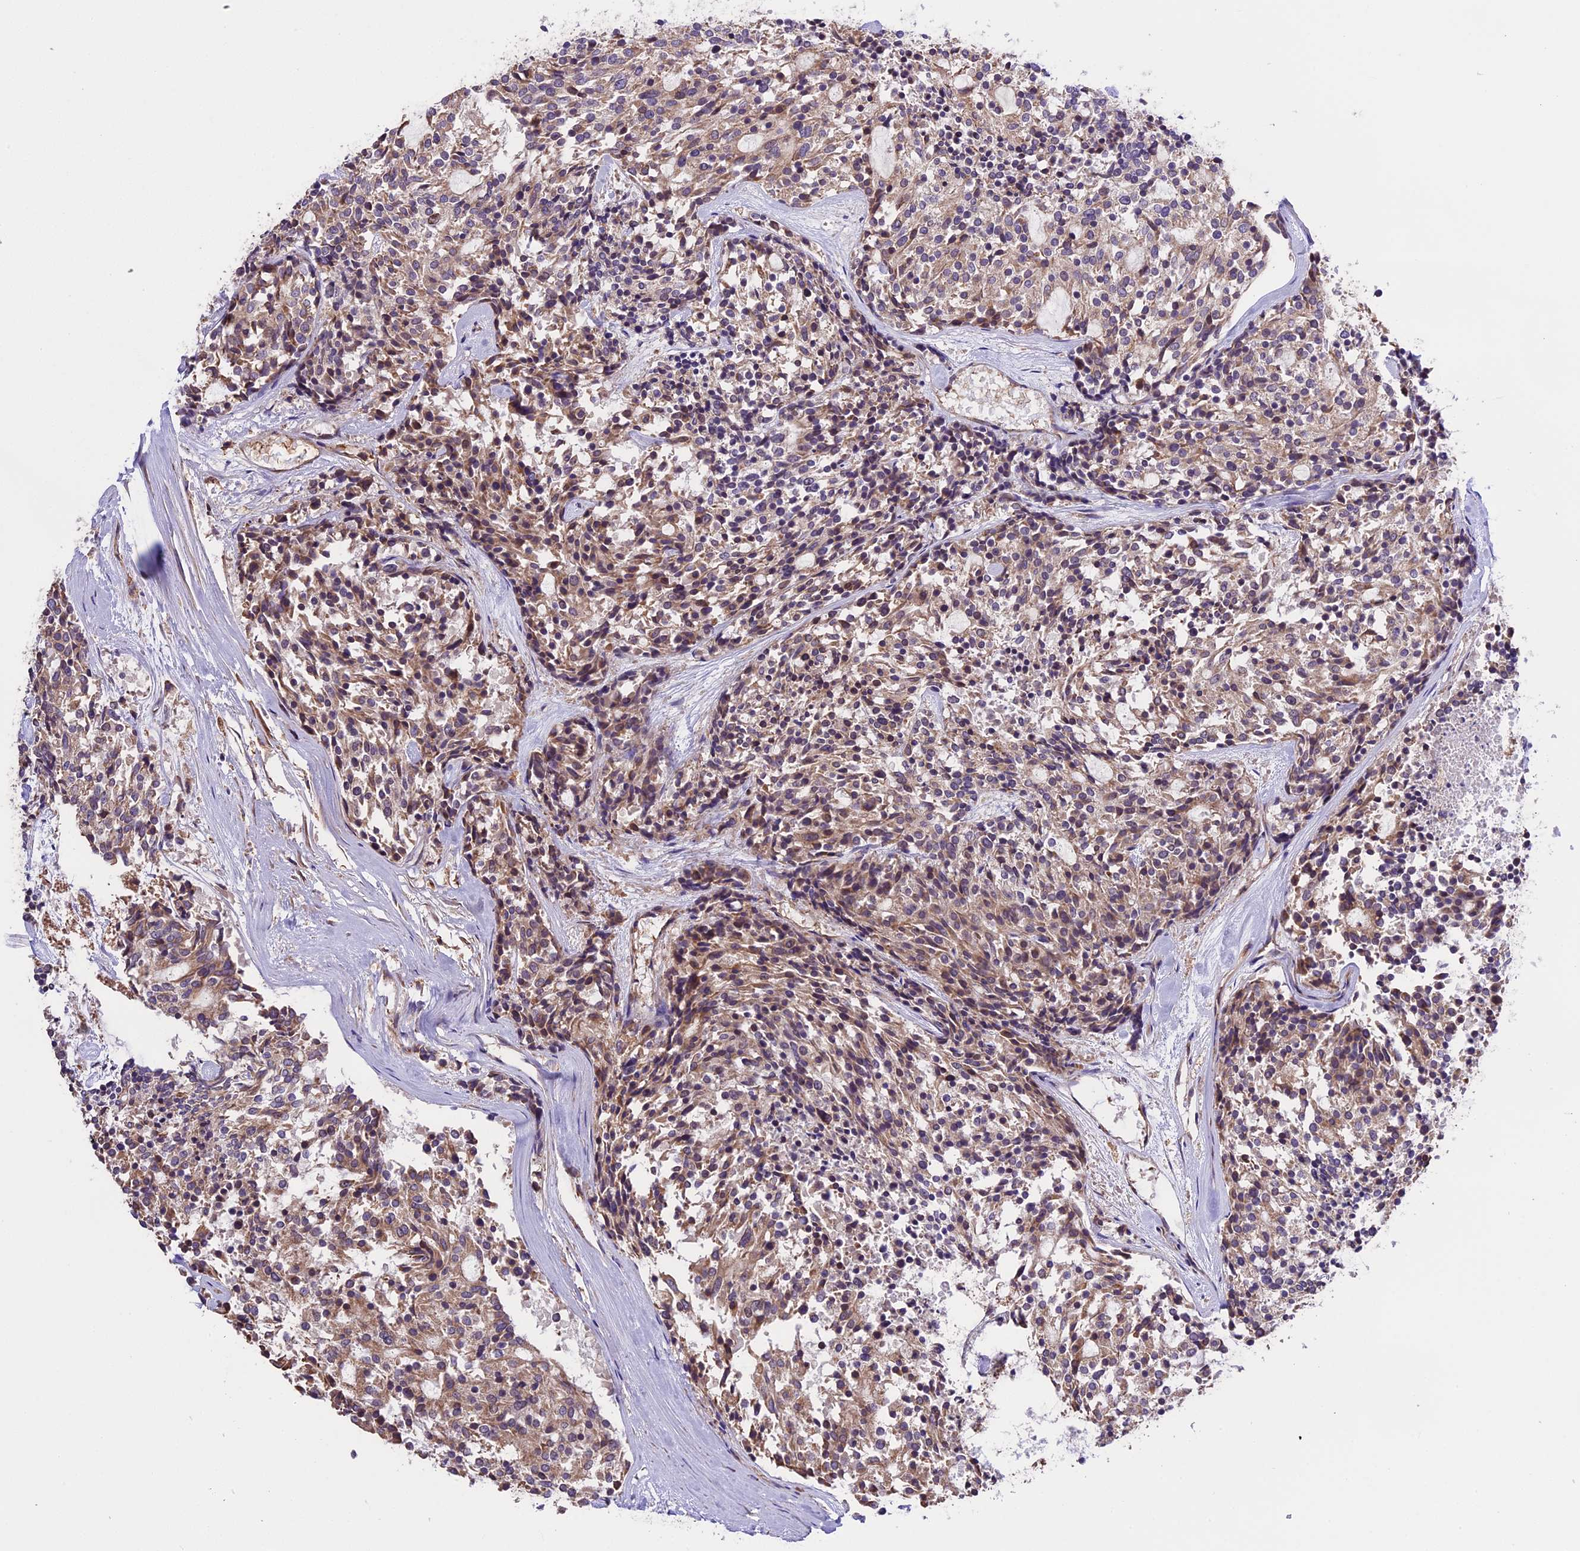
{"staining": {"intensity": "moderate", "quantity": "25%-75%", "location": "cytoplasmic/membranous"}, "tissue": "carcinoid", "cell_type": "Tumor cells", "image_type": "cancer", "snomed": [{"axis": "morphology", "description": "Carcinoid, malignant, NOS"}, {"axis": "topography", "description": "Pancreas"}], "caption": "The micrograph reveals staining of malignant carcinoid, revealing moderate cytoplasmic/membranous protein expression (brown color) within tumor cells. The staining was performed using DAB (3,3'-diaminobenzidine) to visualize the protein expression in brown, while the nuclei were stained in blue with hematoxylin (Magnification: 20x).", "gene": "ABCC10", "patient": {"sex": "female", "age": 54}}